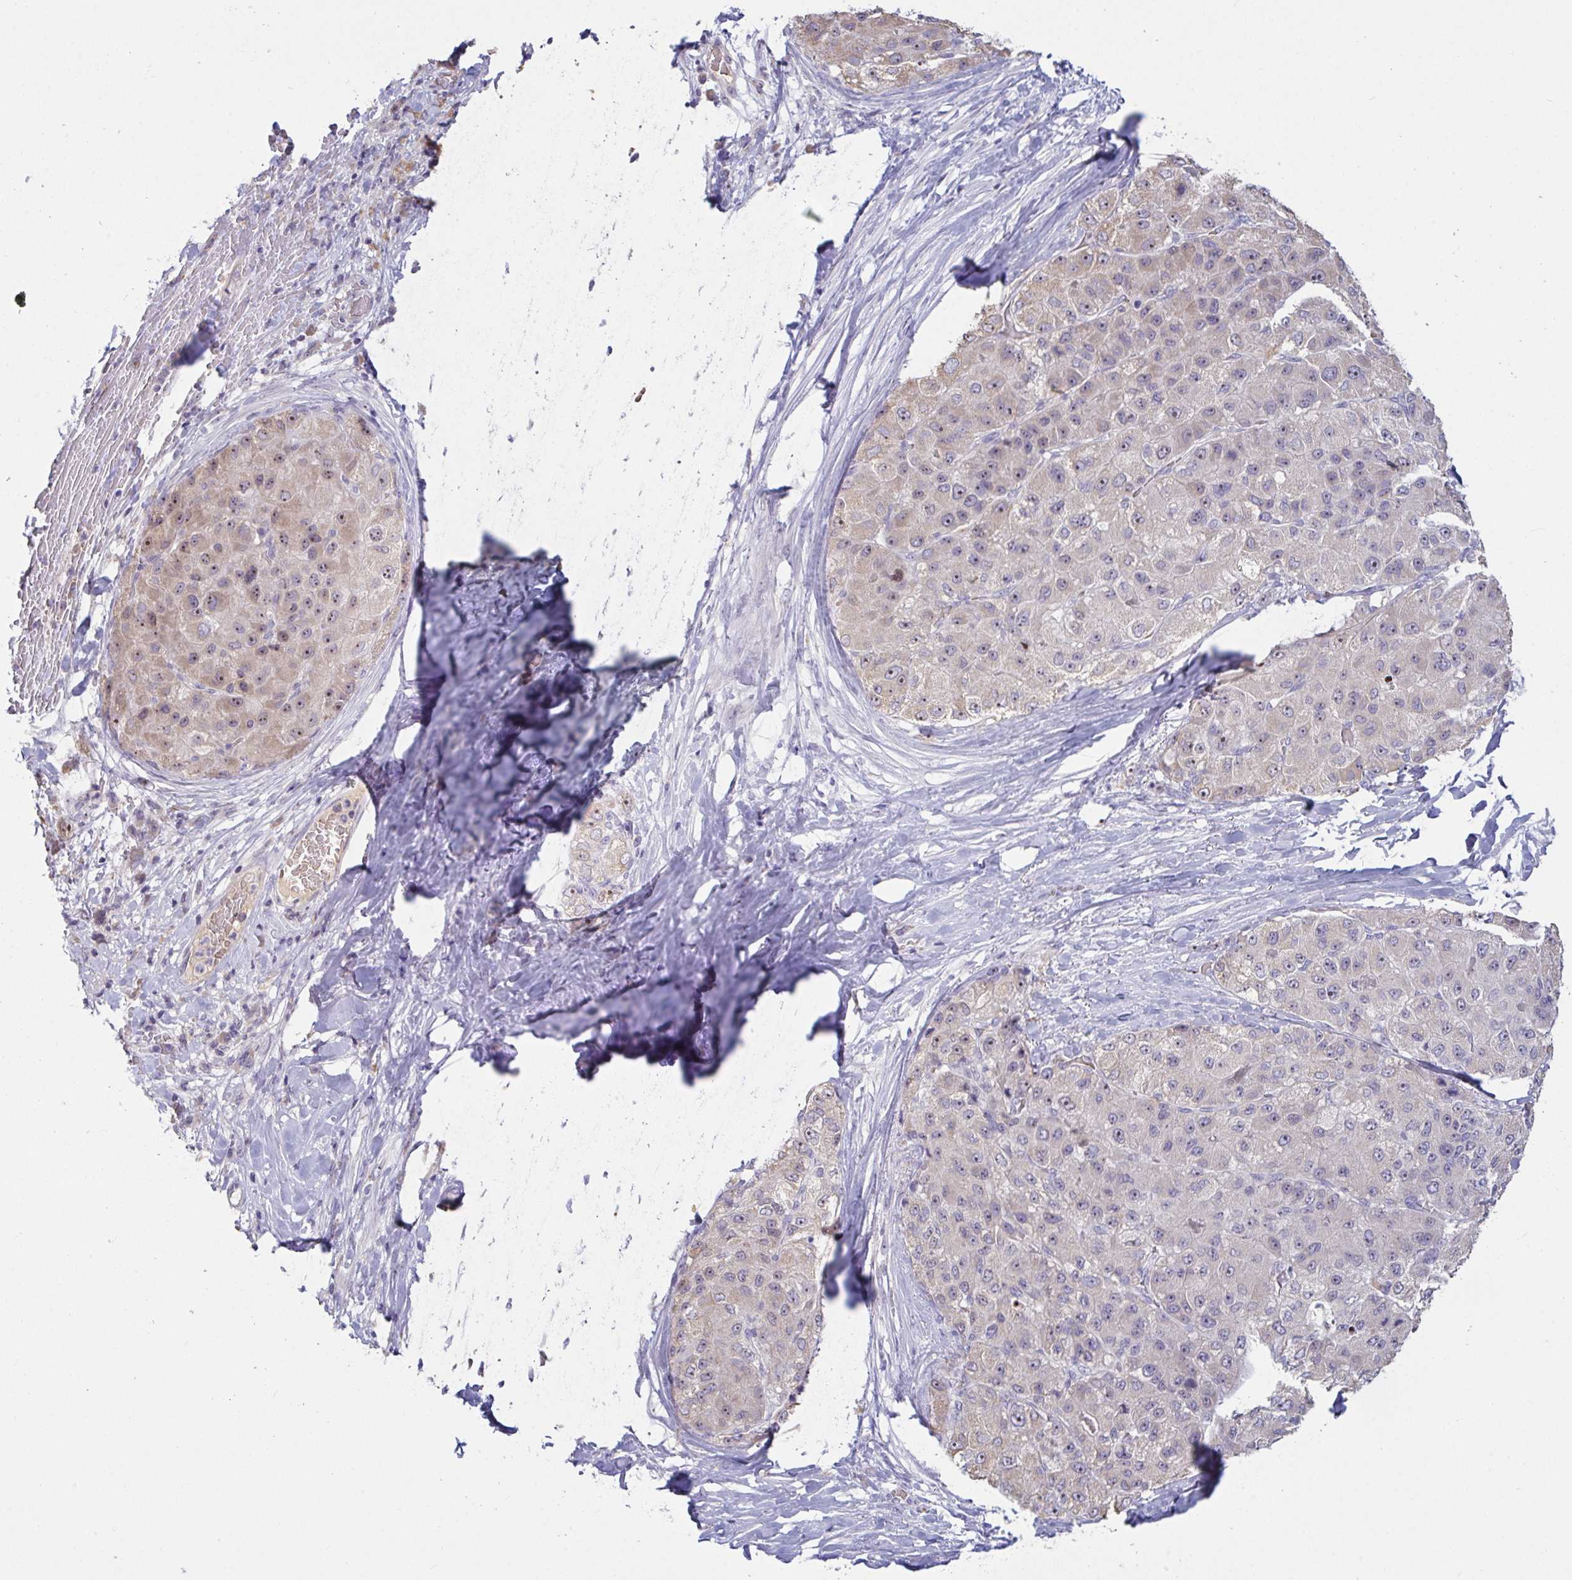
{"staining": {"intensity": "moderate", "quantity": ">75%", "location": "nuclear"}, "tissue": "liver cancer", "cell_type": "Tumor cells", "image_type": "cancer", "snomed": [{"axis": "morphology", "description": "Carcinoma, Hepatocellular, NOS"}, {"axis": "topography", "description": "Liver"}], "caption": "Immunohistochemistry (IHC) image of neoplastic tissue: human liver cancer (hepatocellular carcinoma) stained using immunohistochemistry (IHC) displays medium levels of moderate protein expression localized specifically in the nuclear of tumor cells, appearing as a nuclear brown color.", "gene": "MYC", "patient": {"sex": "male", "age": 80}}